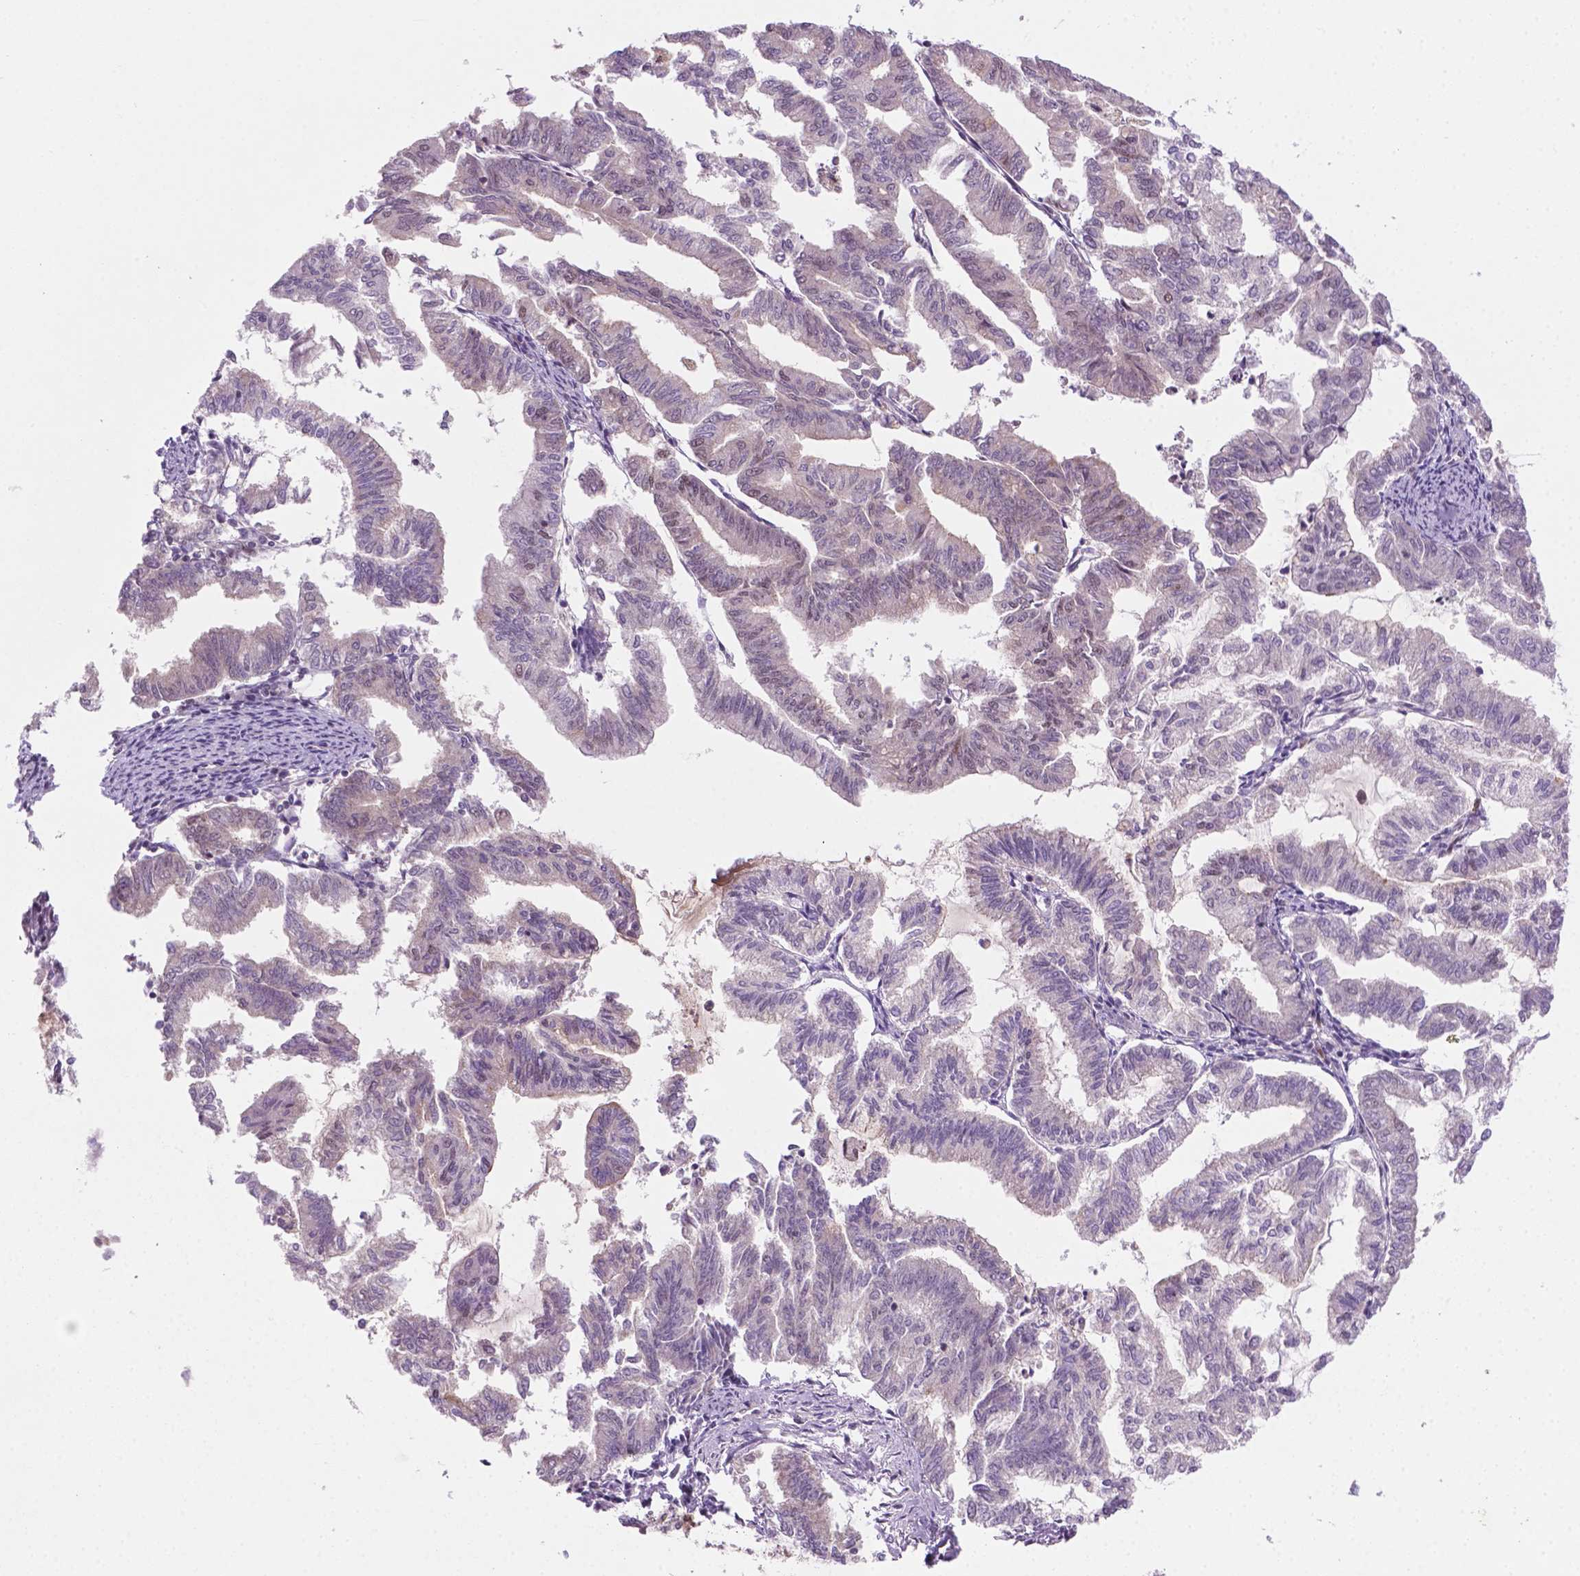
{"staining": {"intensity": "negative", "quantity": "none", "location": "none"}, "tissue": "endometrial cancer", "cell_type": "Tumor cells", "image_type": "cancer", "snomed": [{"axis": "morphology", "description": "Adenocarcinoma, NOS"}, {"axis": "topography", "description": "Endometrium"}], "caption": "Human endometrial cancer stained for a protein using IHC exhibits no positivity in tumor cells.", "gene": "PHAX", "patient": {"sex": "female", "age": 79}}